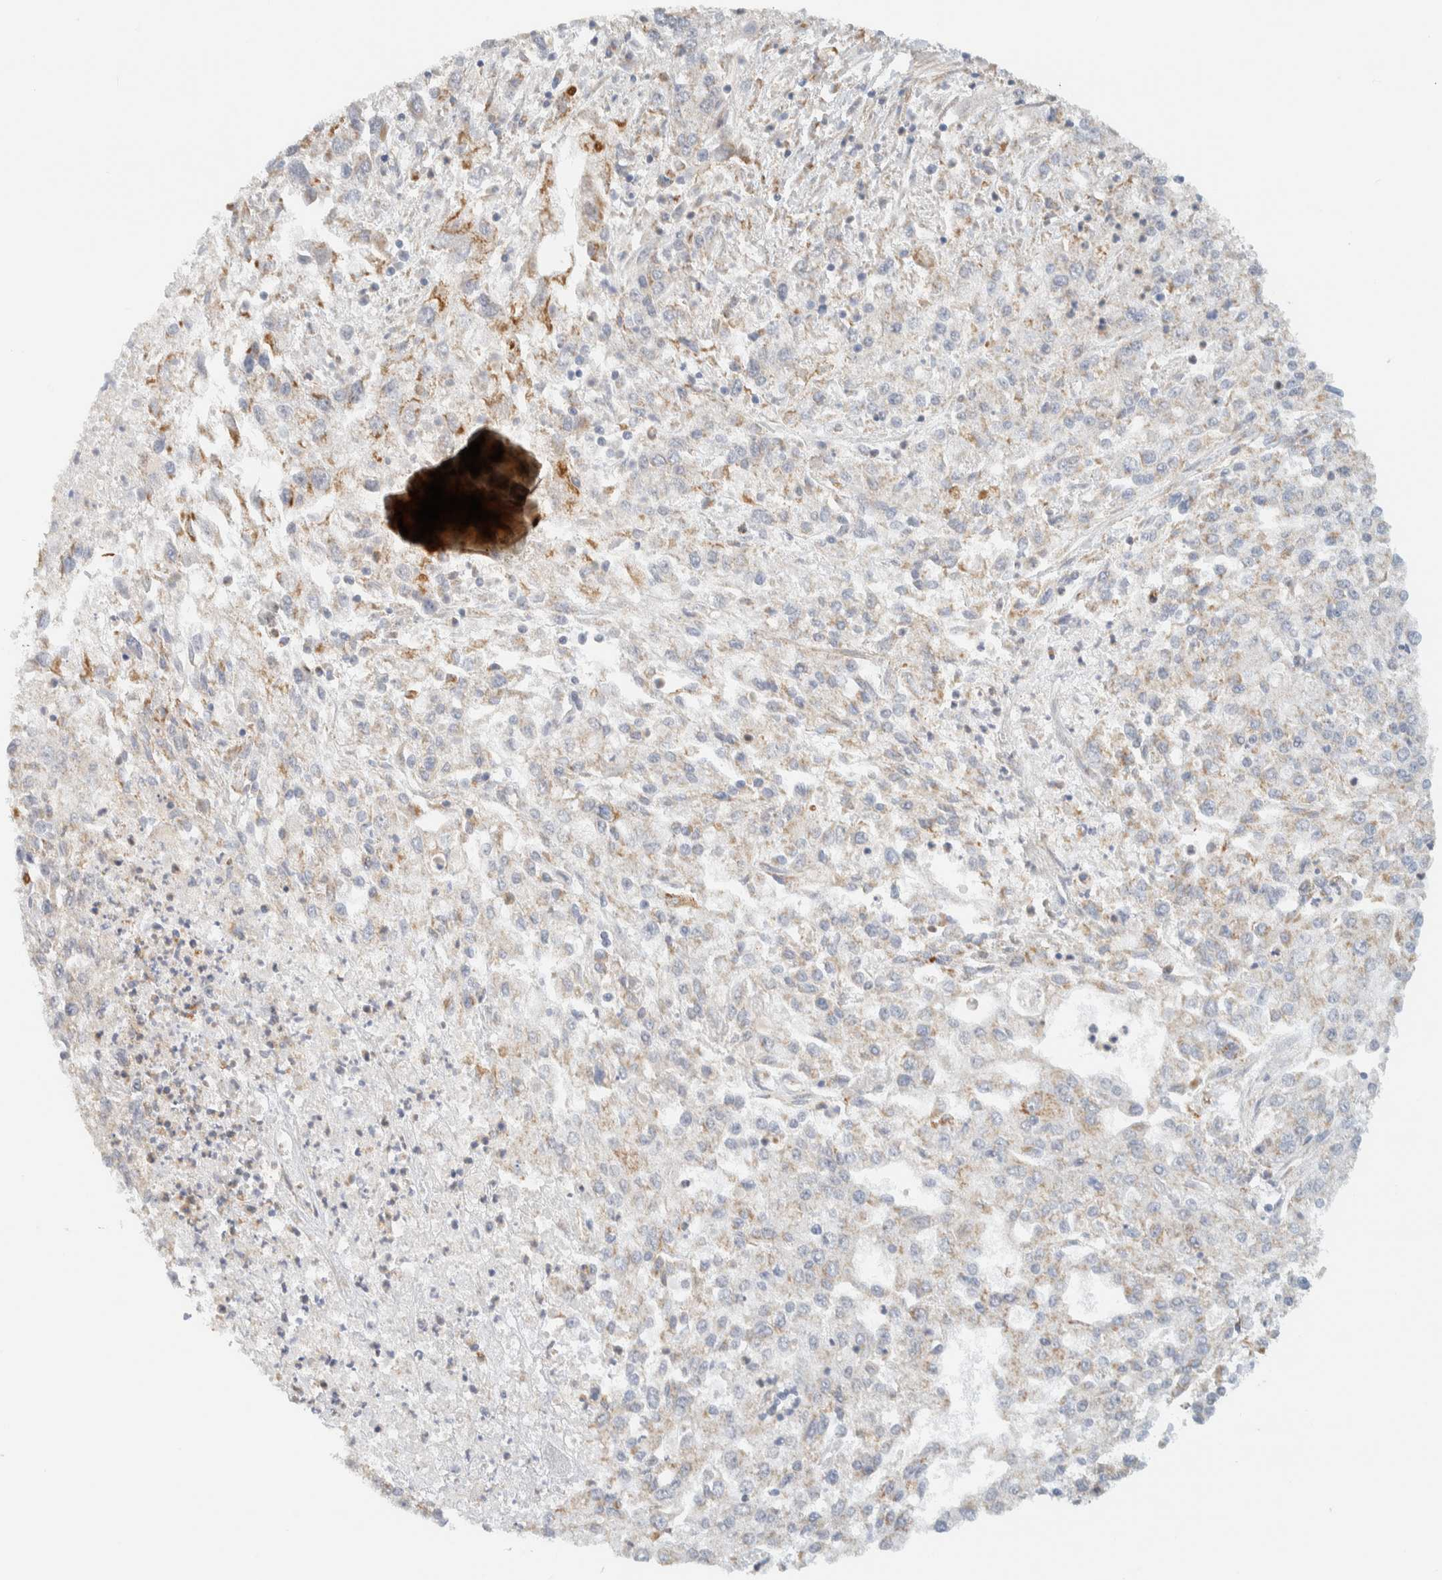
{"staining": {"intensity": "weak", "quantity": "25%-75%", "location": "cytoplasmic/membranous"}, "tissue": "endometrial cancer", "cell_type": "Tumor cells", "image_type": "cancer", "snomed": [{"axis": "morphology", "description": "Adenocarcinoma, NOS"}, {"axis": "topography", "description": "Endometrium"}], "caption": "Brown immunohistochemical staining in human endometrial cancer shows weak cytoplasmic/membranous expression in approximately 25%-75% of tumor cells. Immunohistochemistry (ihc) stains the protein of interest in brown and the nuclei are stained blue.", "gene": "TNK1", "patient": {"sex": "female", "age": 49}}